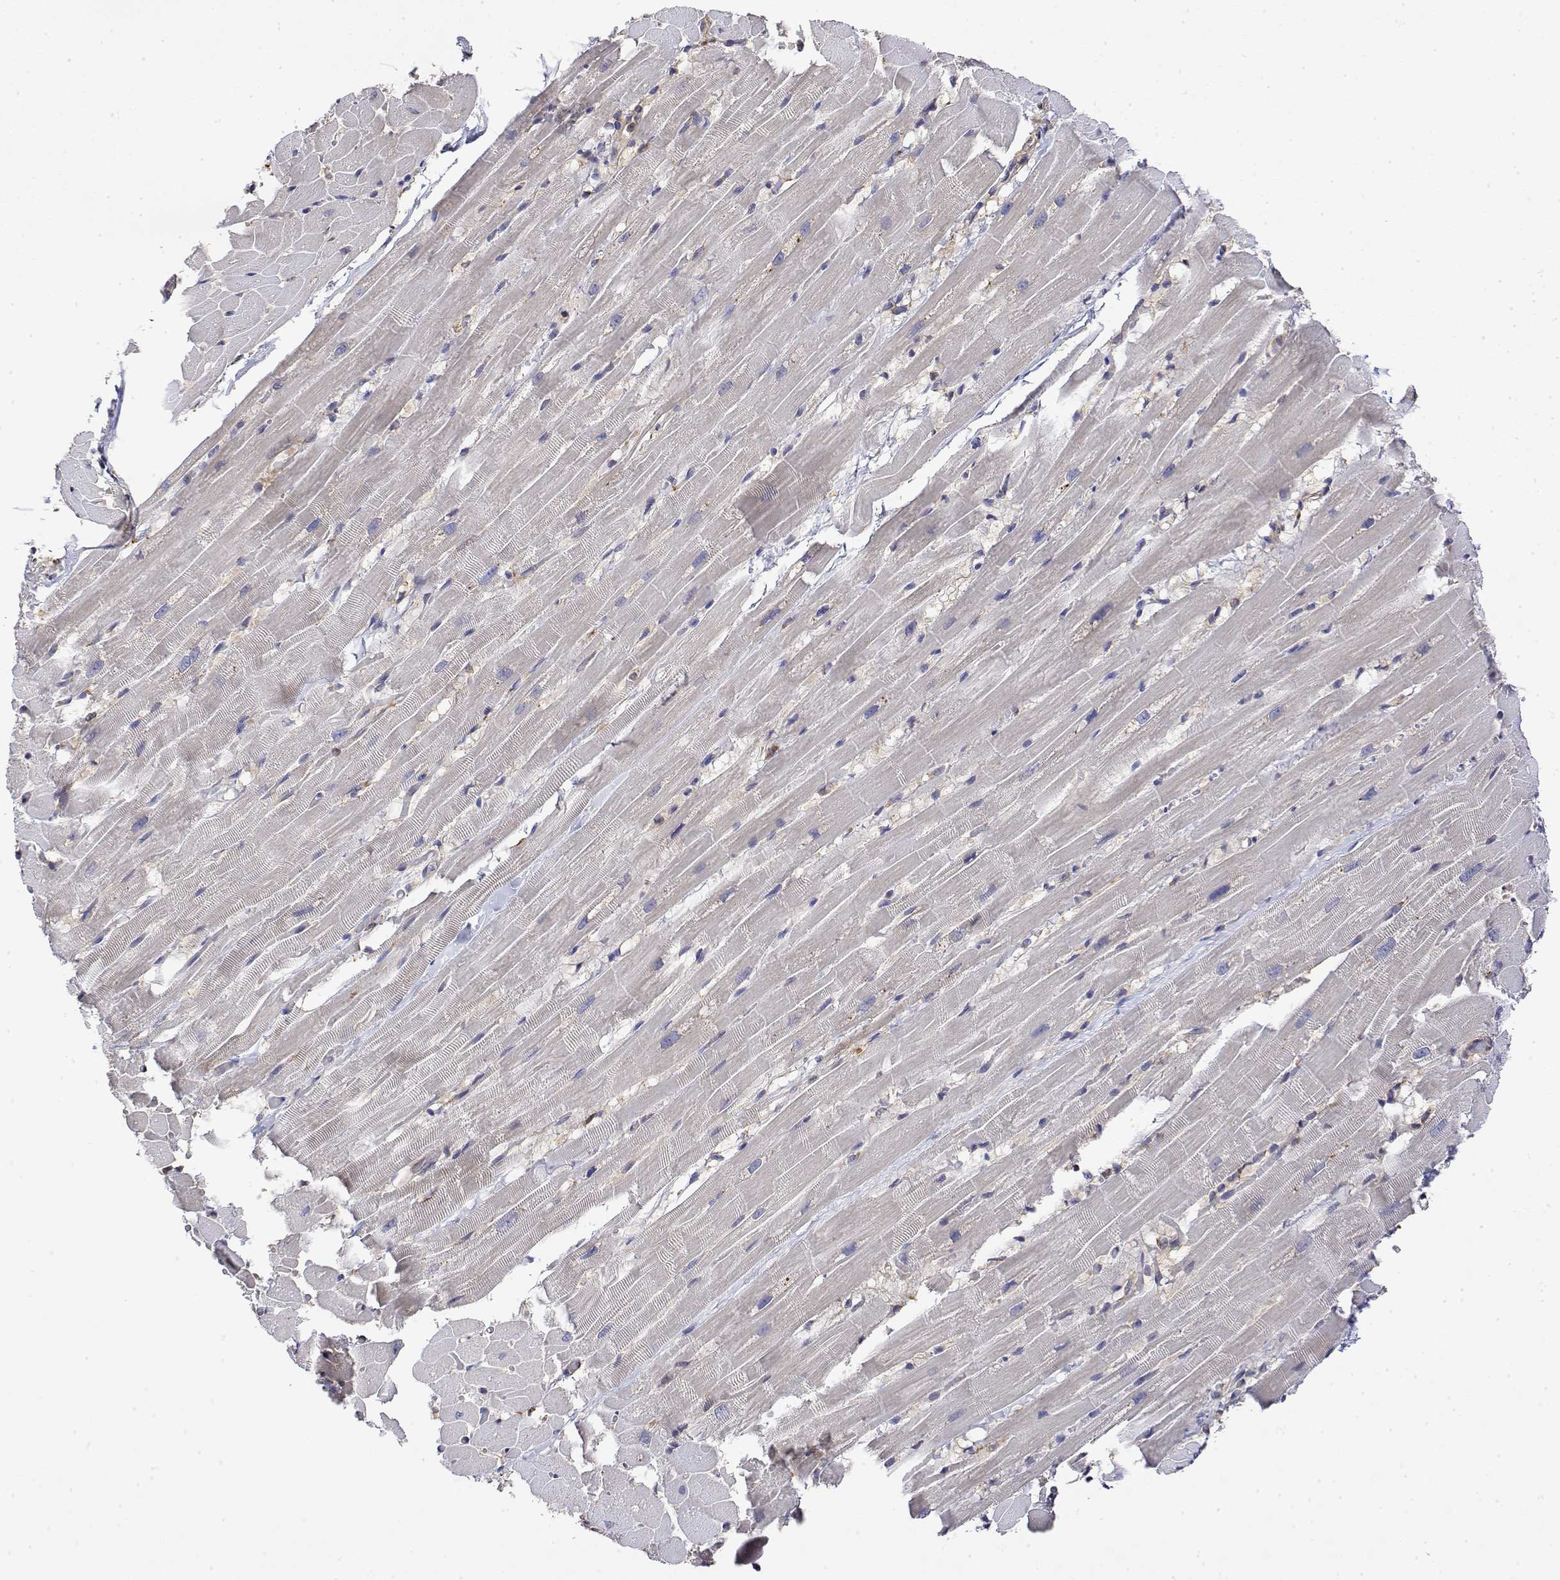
{"staining": {"intensity": "negative", "quantity": "none", "location": "none"}, "tissue": "heart muscle", "cell_type": "Cardiomyocytes", "image_type": "normal", "snomed": [{"axis": "morphology", "description": "Normal tissue, NOS"}, {"axis": "topography", "description": "Heart"}], "caption": "An immunohistochemistry (IHC) micrograph of unremarkable heart muscle is shown. There is no staining in cardiomyocytes of heart muscle. Brightfield microscopy of immunohistochemistry (IHC) stained with DAB (brown) and hematoxylin (blue), captured at high magnification.", "gene": "EEF1G", "patient": {"sex": "male", "age": 37}}